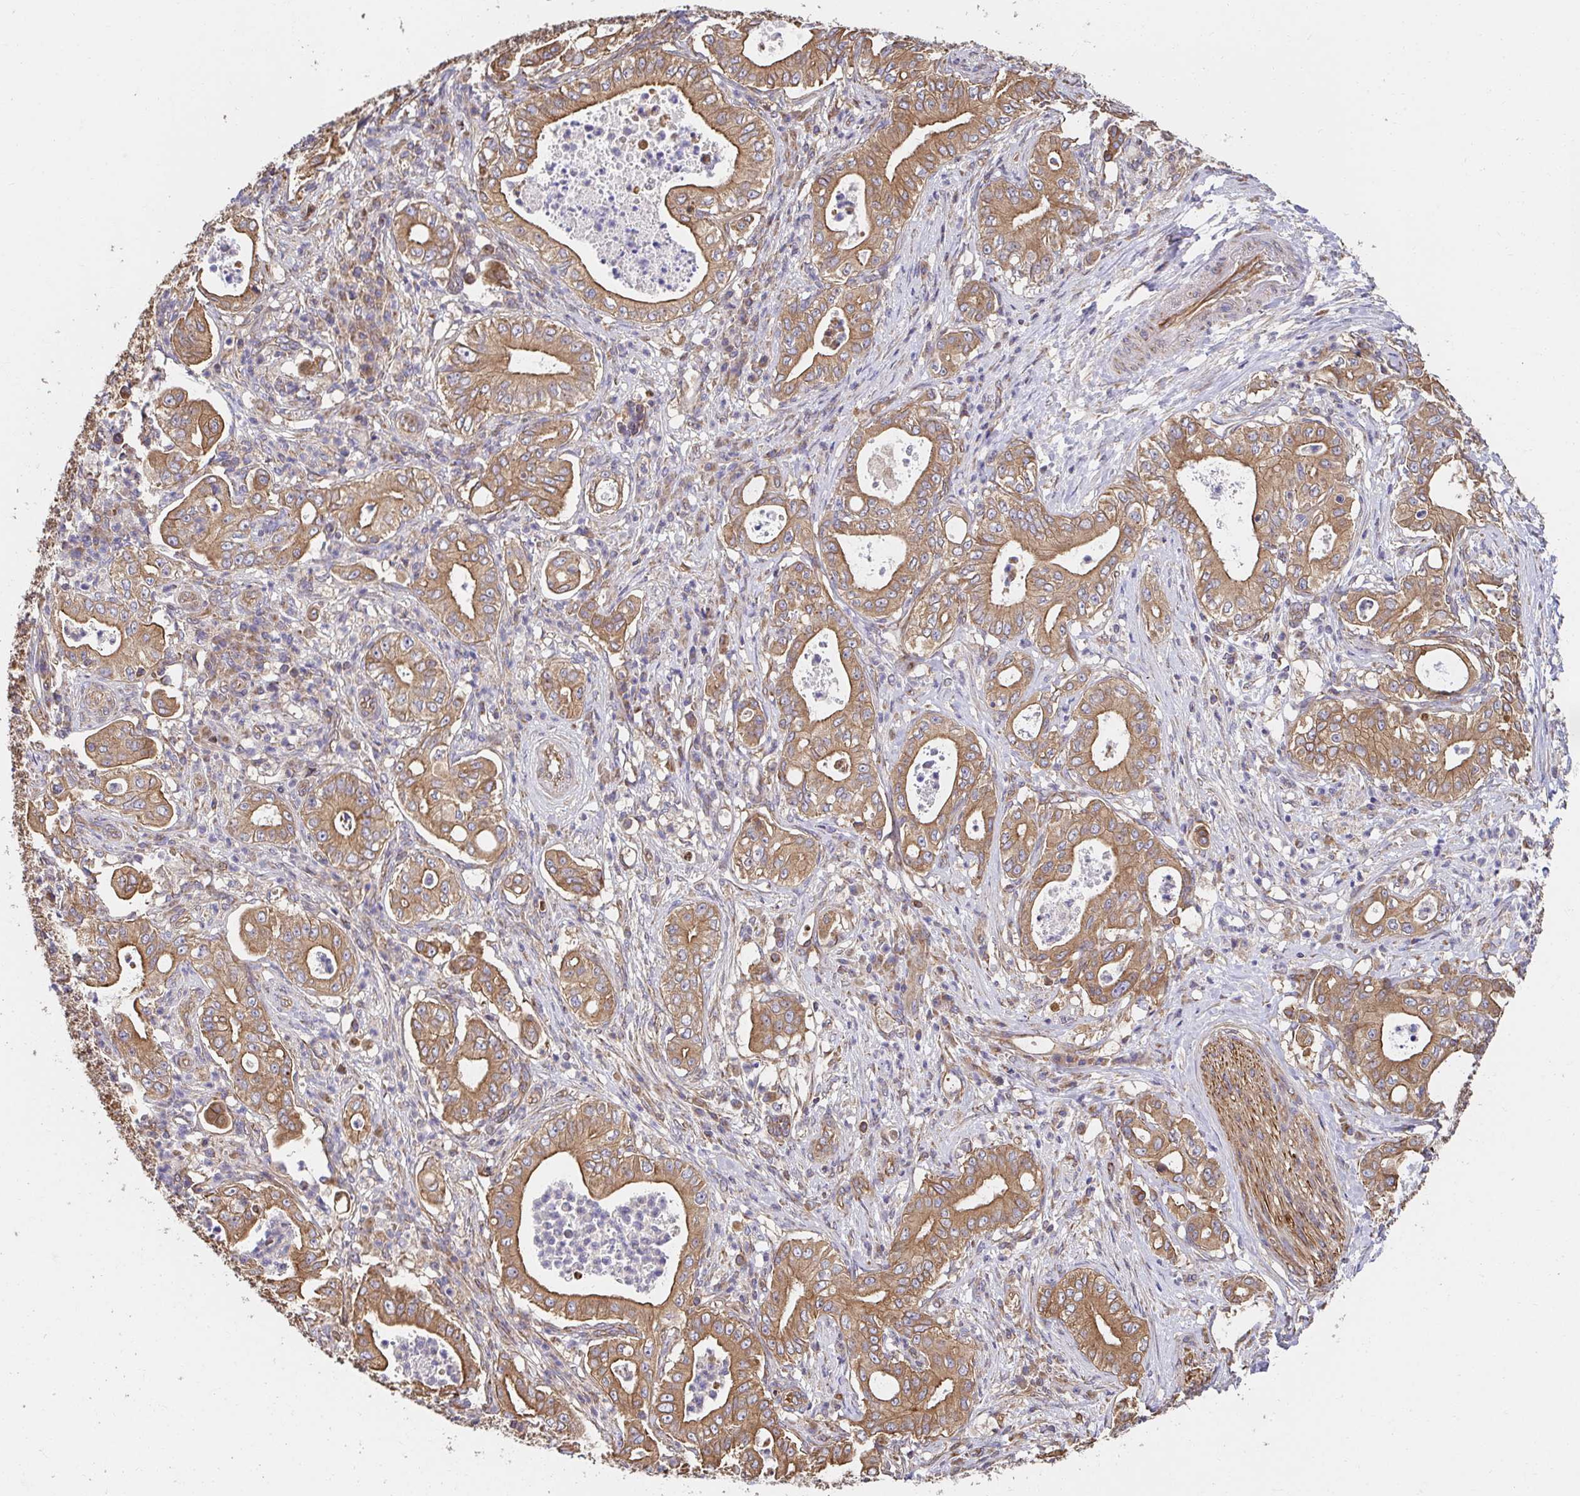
{"staining": {"intensity": "moderate", "quantity": ">75%", "location": "cytoplasmic/membranous"}, "tissue": "pancreatic cancer", "cell_type": "Tumor cells", "image_type": "cancer", "snomed": [{"axis": "morphology", "description": "Adenocarcinoma, NOS"}, {"axis": "topography", "description": "Pancreas"}], "caption": "Immunohistochemistry of pancreatic cancer (adenocarcinoma) shows medium levels of moderate cytoplasmic/membranous staining in about >75% of tumor cells.", "gene": "APBB1", "patient": {"sex": "male", "age": 71}}